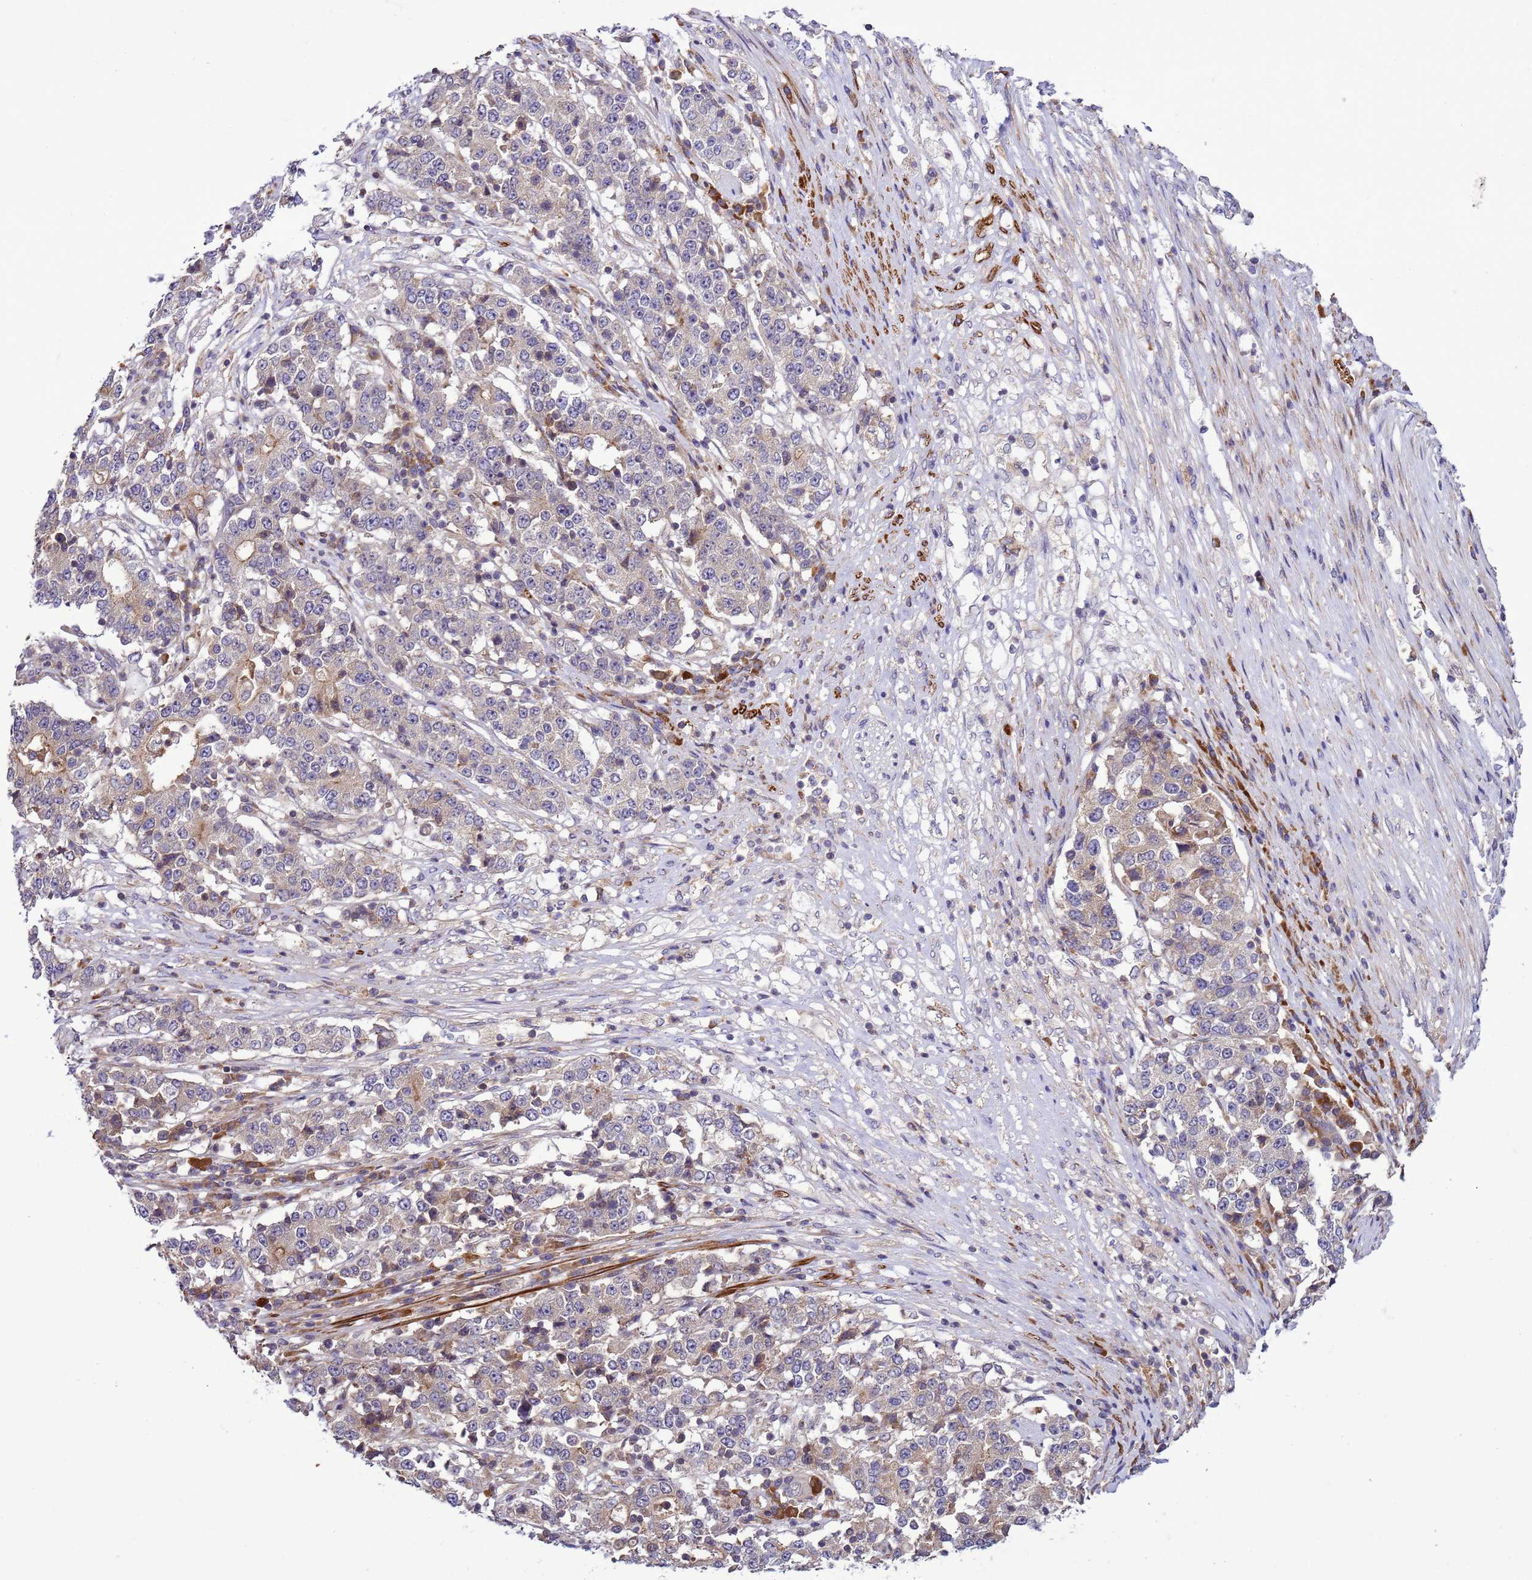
{"staining": {"intensity": "negative", "quantity": "none", "location": "none"}, "tissue": "stomach cancer", "cell_type": "Tumor cells", "image_type": "cancer", "snomed": [{"axis": "morphology", "description": "Adenocarcinoma, NOS"}, {"axis": "topography", "description": "Stomach"}], "caption": "Tumor cells show no significant protein positivity in adenocarcinoma (stomach). Nuclei are stained in blue.", "gene": "GEN1", "patient": {"sex": "male", "age": 59}}